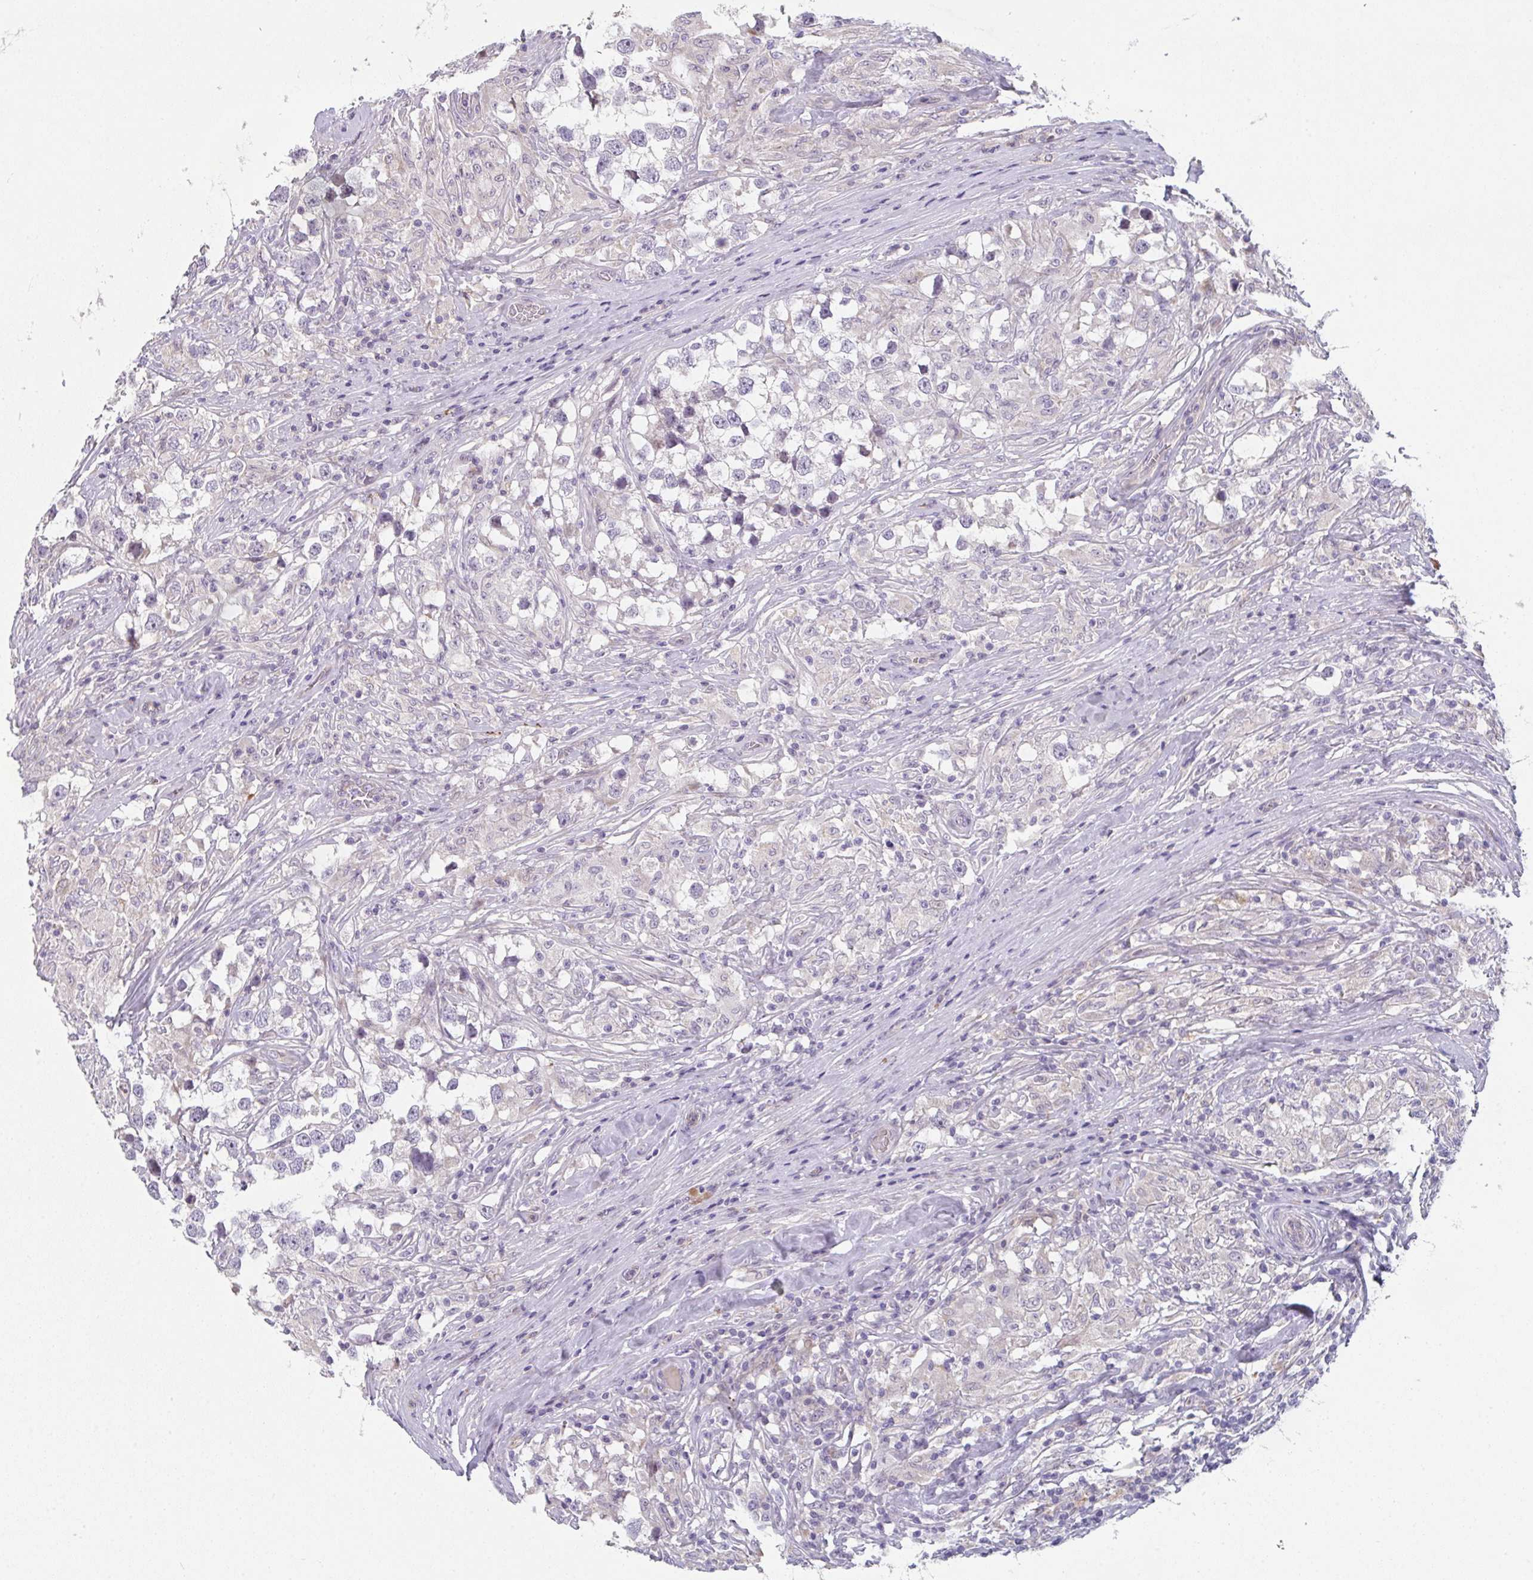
{"staining": {"intensity": "negative", "quantity": "none", "location": "none"}, "tissue": "testis cancer", "cell_type": "Tumor cells", "image_type": "cancer", "snomed": [{"axis": "morphology", "description": "Seminoma, NOS"}, {"axis": "topography", "description": "Testis"}], "caption": "Immunohistochemistry (IHC) of human testis seminoma exhibits no expression in tumor cells. Nuclei are stained in blue.", "gene": "TNFRSF10A", "patient": {"sex": "male", "age": 46}}